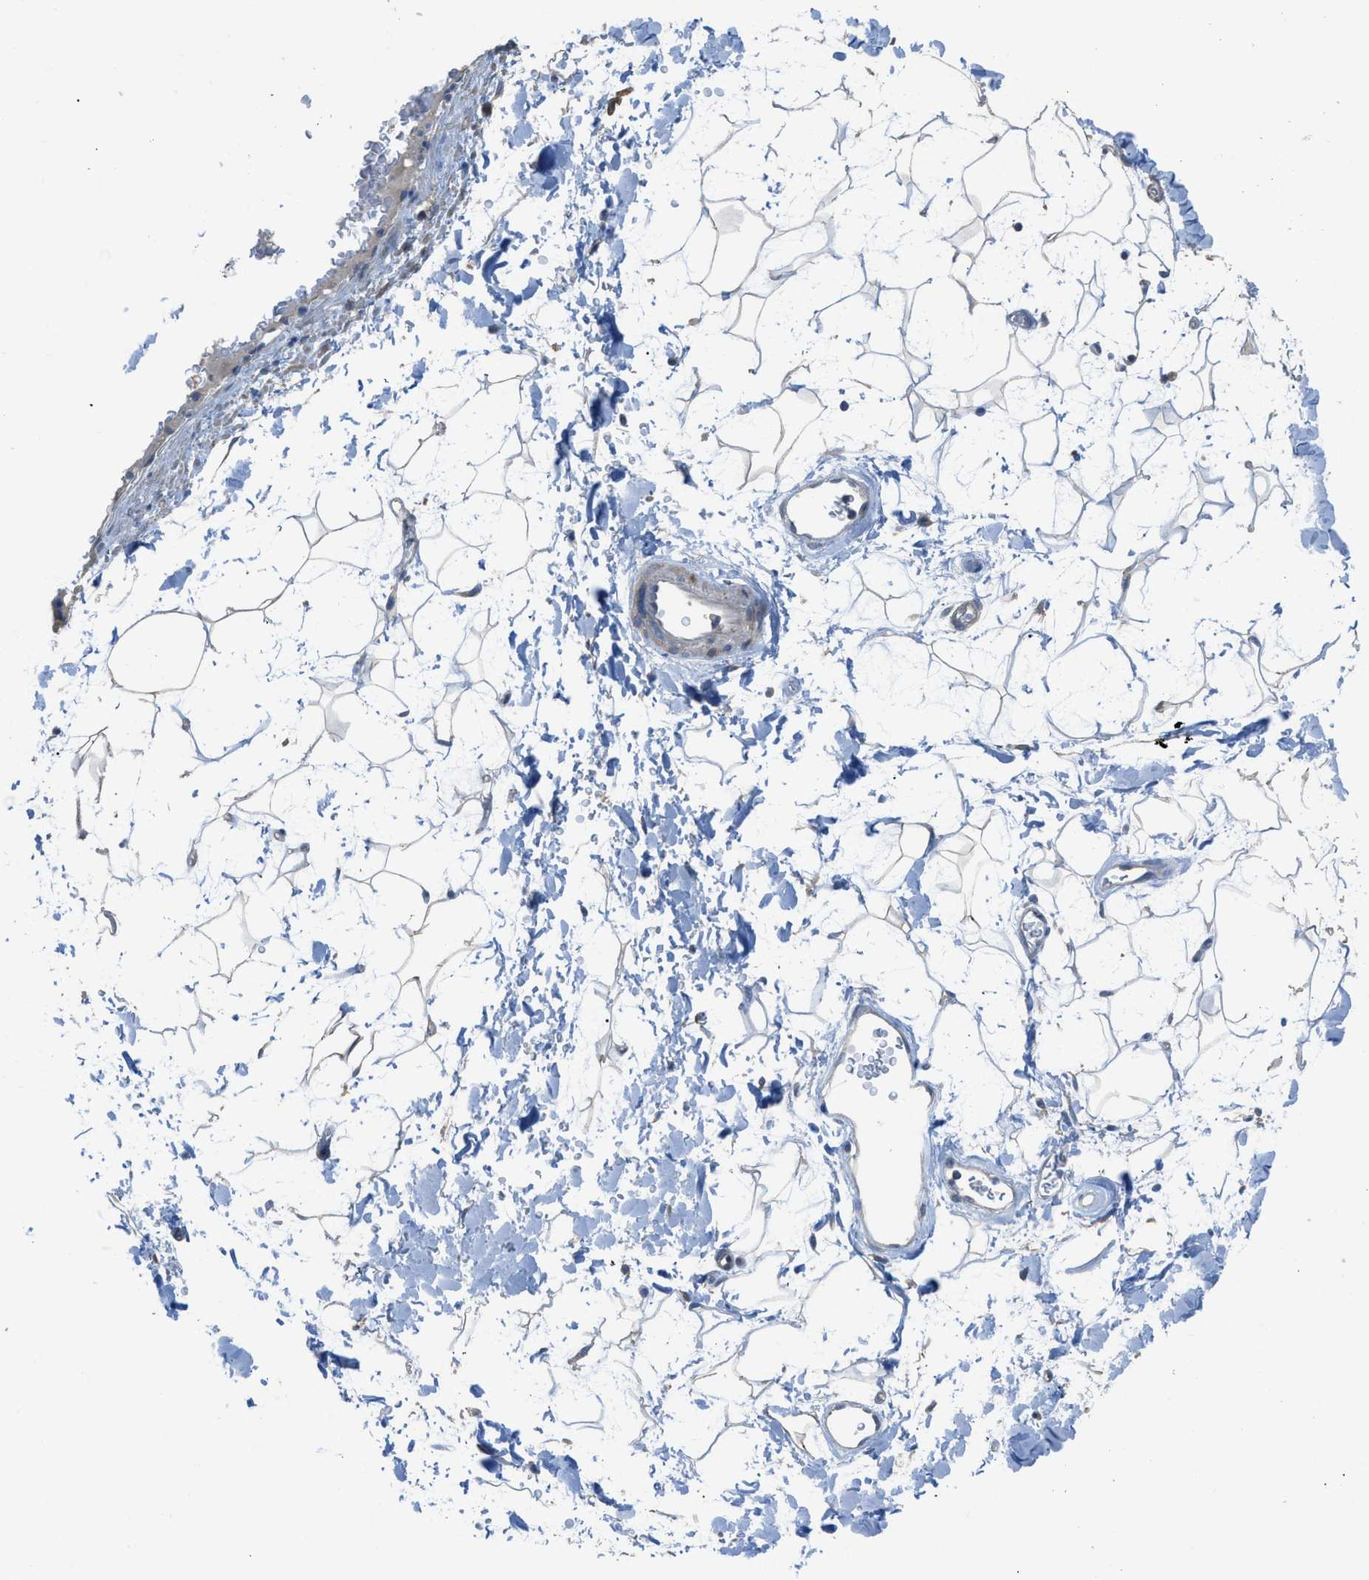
{"staining": {"intensity": "negative", "quantity": "none", "location": "none"}, "tissue": "adipose tissue", "cell_type": "Adipocytes", "image_type": "normal", "snomed": [{"axis": "morphology", "description": "Normal tissue, NOS"}, {"axis": "topography", "description": "Soft tissue"}], "caption": "Immunohistochemistry of benign adipose tissue shows no positivity in adipocytes. (Brightfield microscopy of DAB IHC at high magnification).", "gene": "TIMD4", "patient": {"sex": "male", "age": 72}}